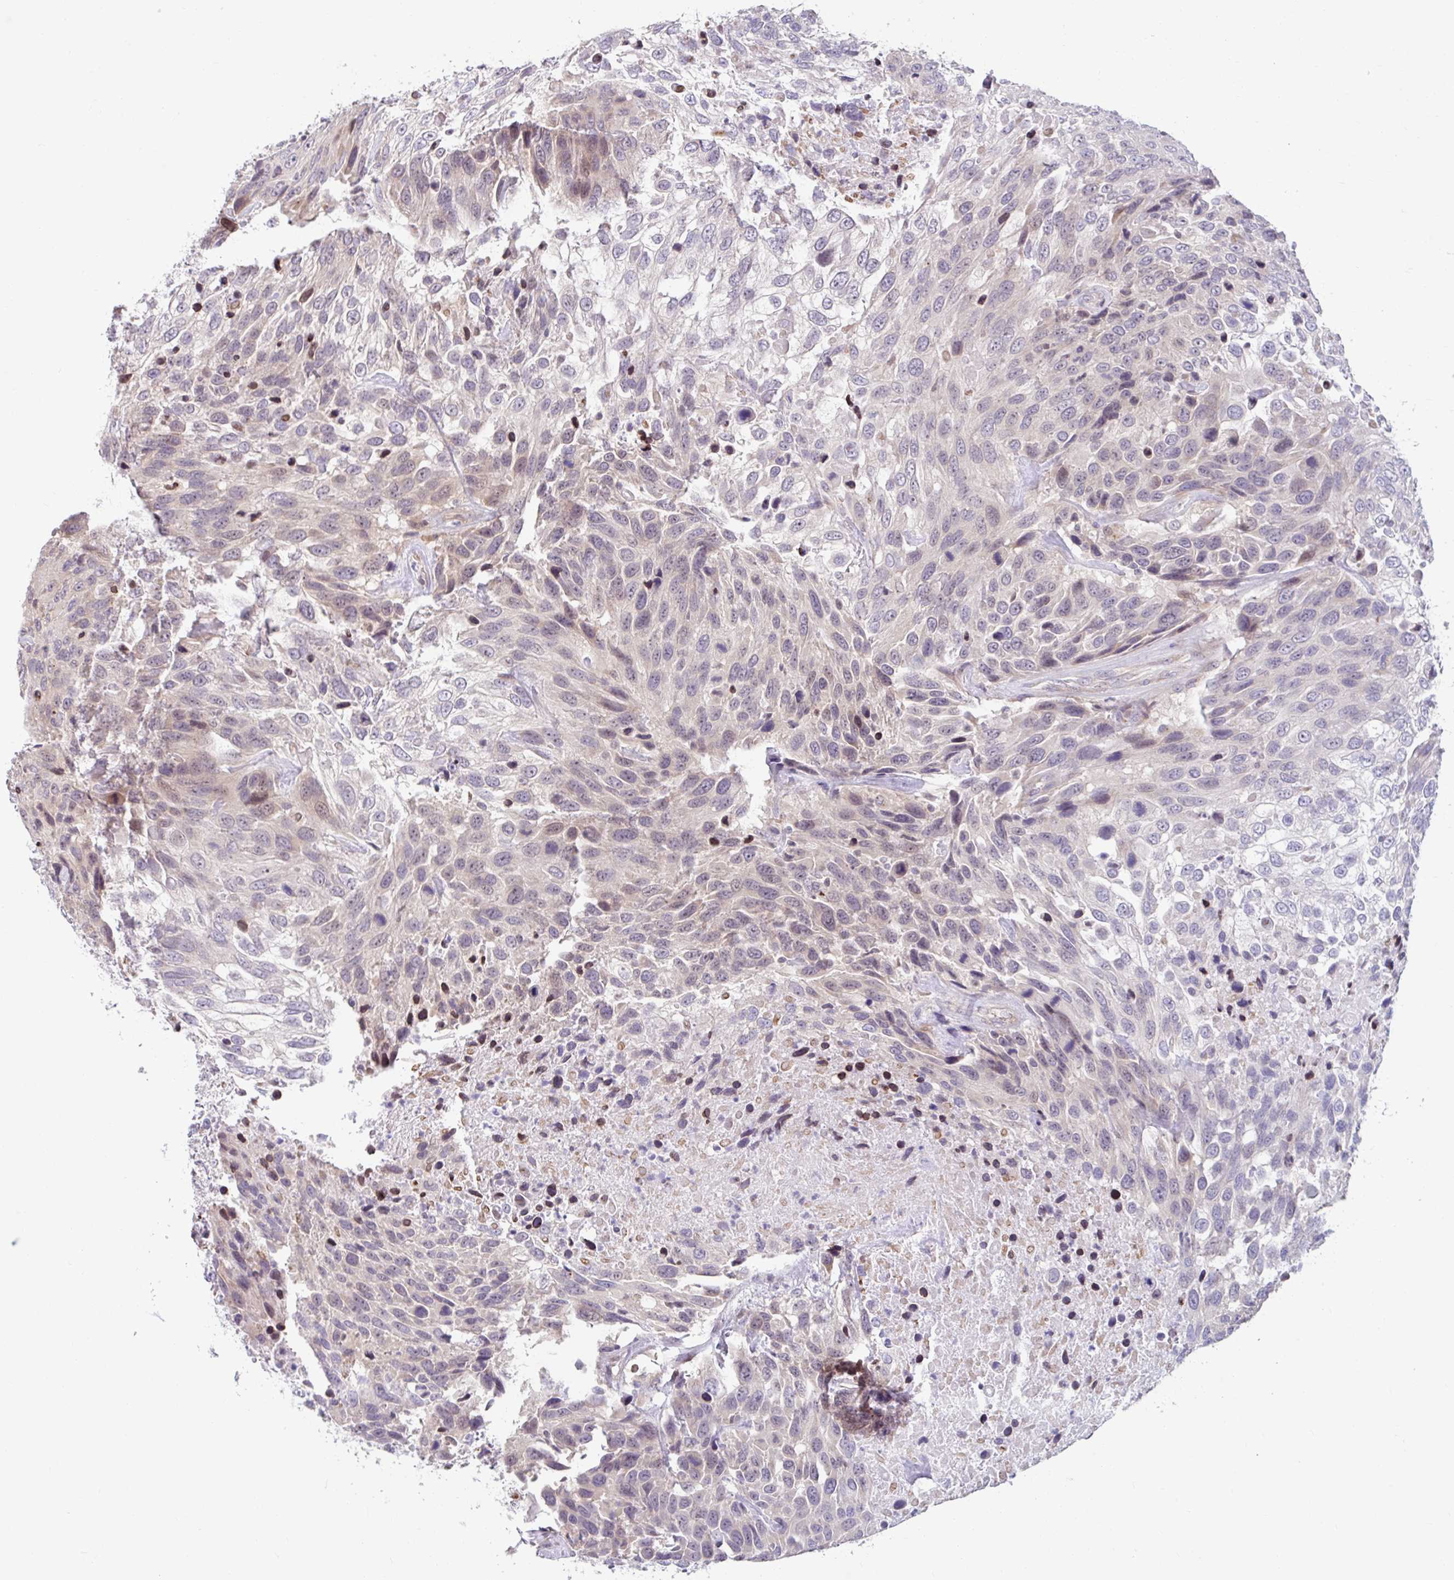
{"staining": {"intensity": "weak", "quantity": "25%-75%", "location": "cytoplasmic/membranous"}, "tissue": "urothelial cancer", "cell_type": "Tumor cells", "image_type": "cancer", "snomed": [{"axis": "morphology", "description": "Urothelial carcinoma, High grade"}, {"axis": "topography", "description": "Urinary bladder"}], "caption": "High-power microscopy captured an immunohistochemistry (IHC) photomicrograph of urothelial carcinoma (high-grade), revealing weak cytoplasmic/membranous staining in approximately 25%-75% of tumor cells.", "gene": "NT5C1B", "patient": {"sex": "female", "age": 70}}